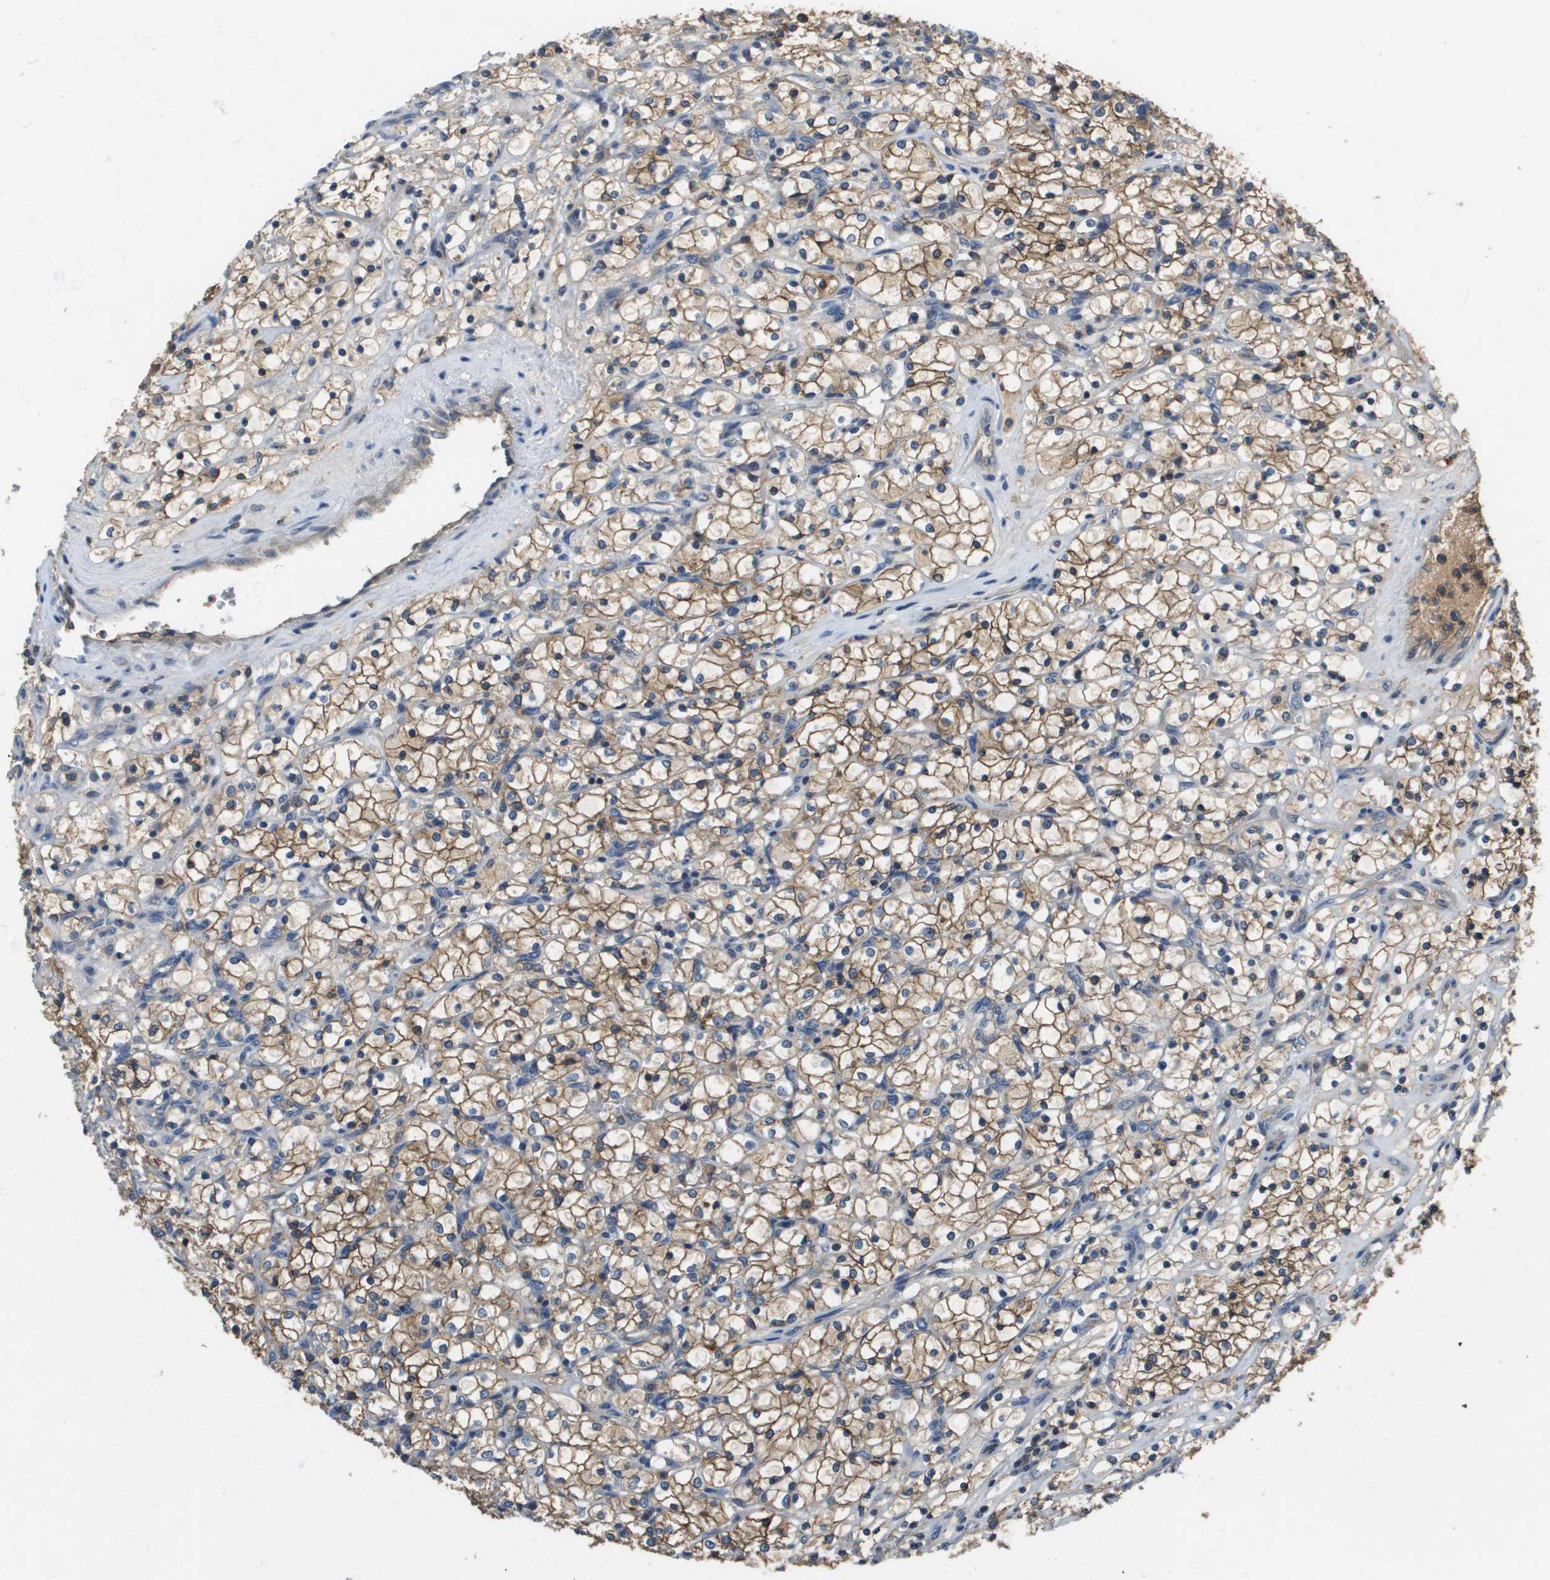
{"staining": {"intensity": "moderate", "quantity": ">75%", "location": "cytoplasmic/membranous"}, "tissue": "renal cancer", "cell_type": "Tumor cells", "image_type": "cancer", "snomed": [{"axis": "morphology", "description": "Adenocarcinoma, NOS"}, {"axis": "topography", "description": "Kidney"}], "caption": "Protein expression analysis of human adenocarcinoma (renal) reveals moderate cytoplasmic/membranous staining in about >75% of tumor cells. (Stains: DAB in brown, nuclei in blue, Microscopy: brightfield microscopy at high magnification).", "gene": "SLC16A3", "patient": {"sex": "female", "age": 69}}